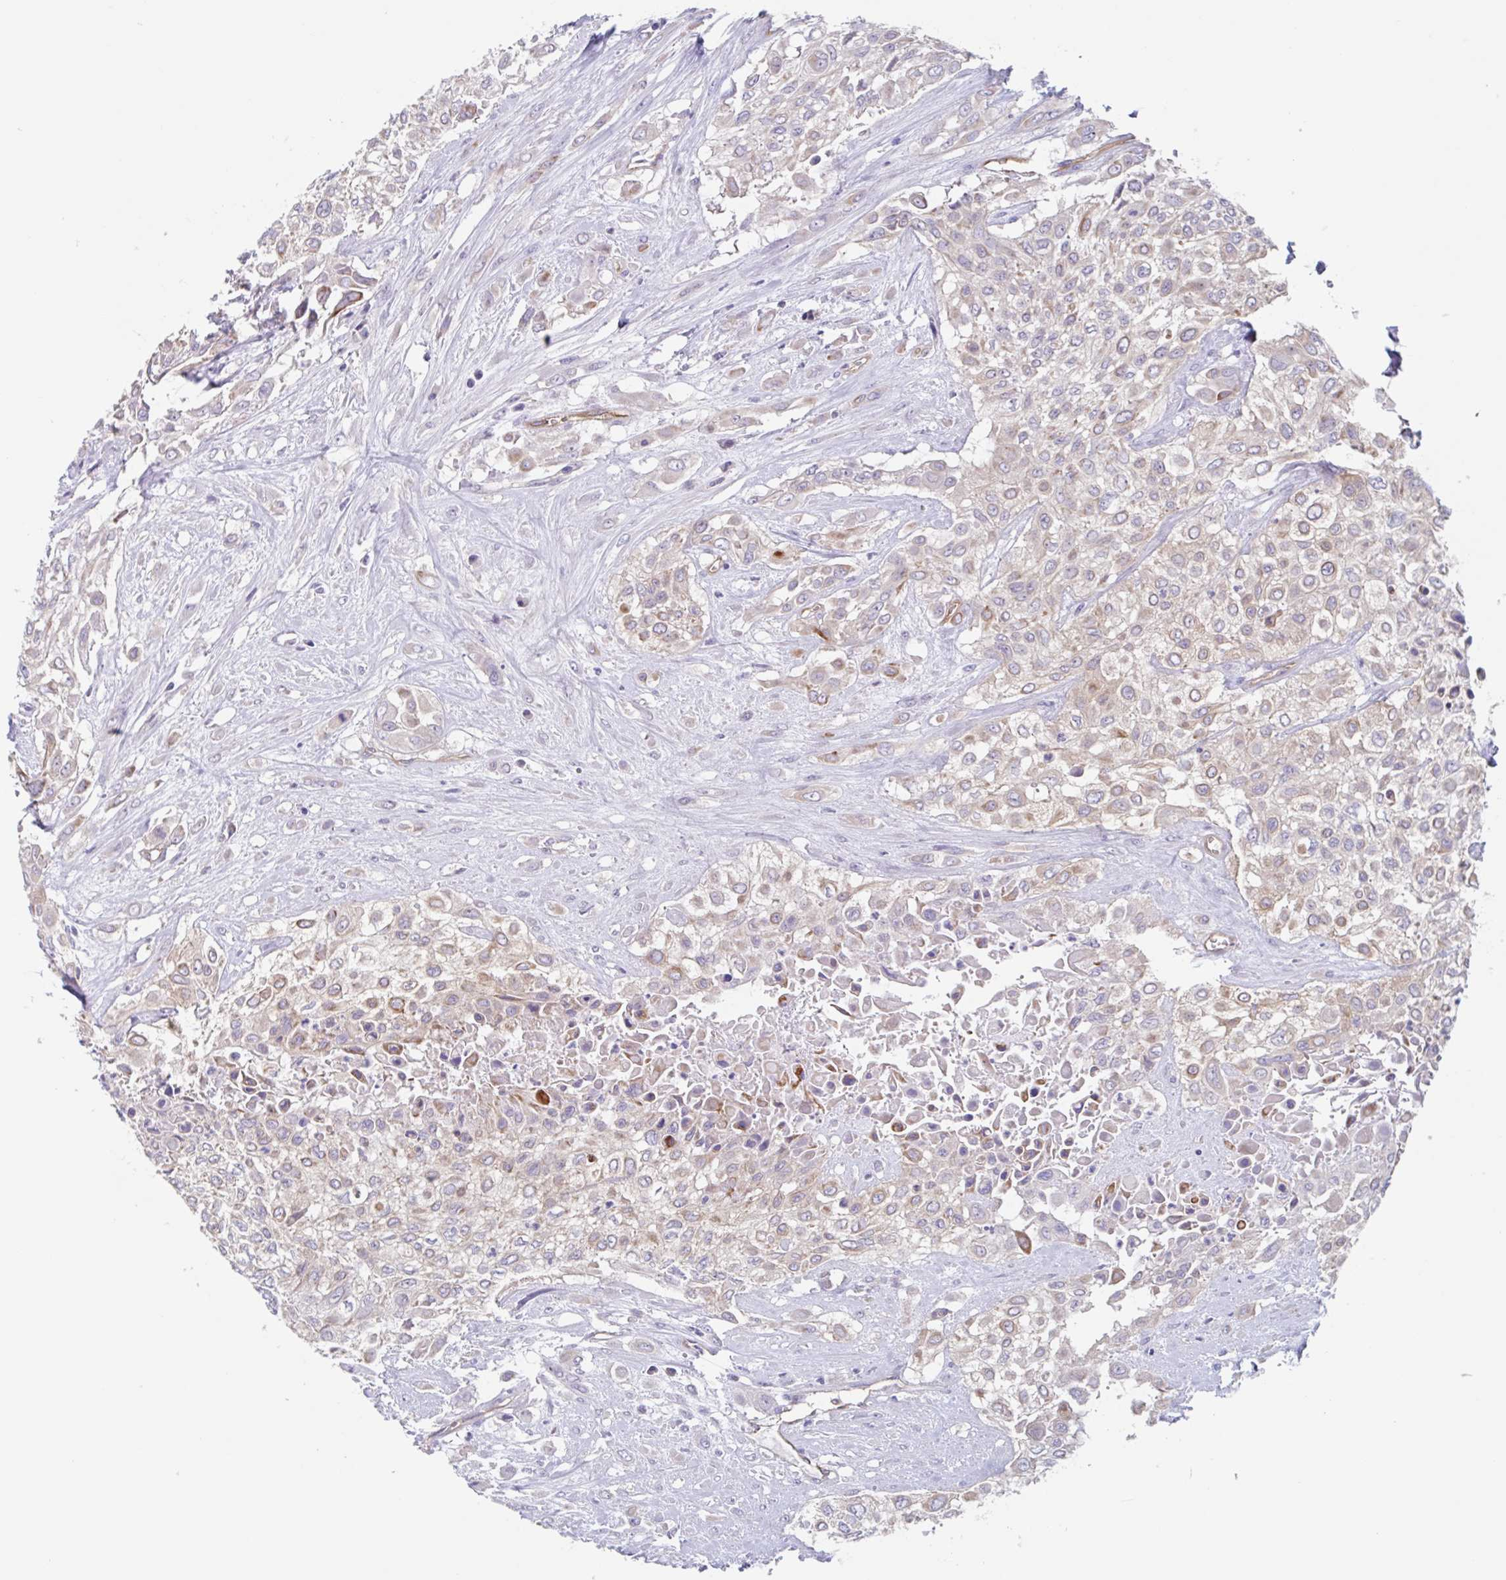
{"staining": {"intensity": "weak", "quantity": "25%-75%", "location": "cytoplasmic/membranous"}, "tissue": "urothelial cancer", "cell_type": "Tumor cells", "image_type": "cancer", "snomed": [{"axis": "morphology", "description": "Urothelial carcinoma, High grade"}, {"axis": "topography", "description": "Urinary bladder"}], "caption": "About 25%-75% of tumor cells in urothelial carcinoma (high-grade) demonstrate weak cytoplasmic/membranous protein staining as visualized by brown immunohistochemical staining.", "gene": "EHD4", "patient": {"sex": "male", "age": 57}}